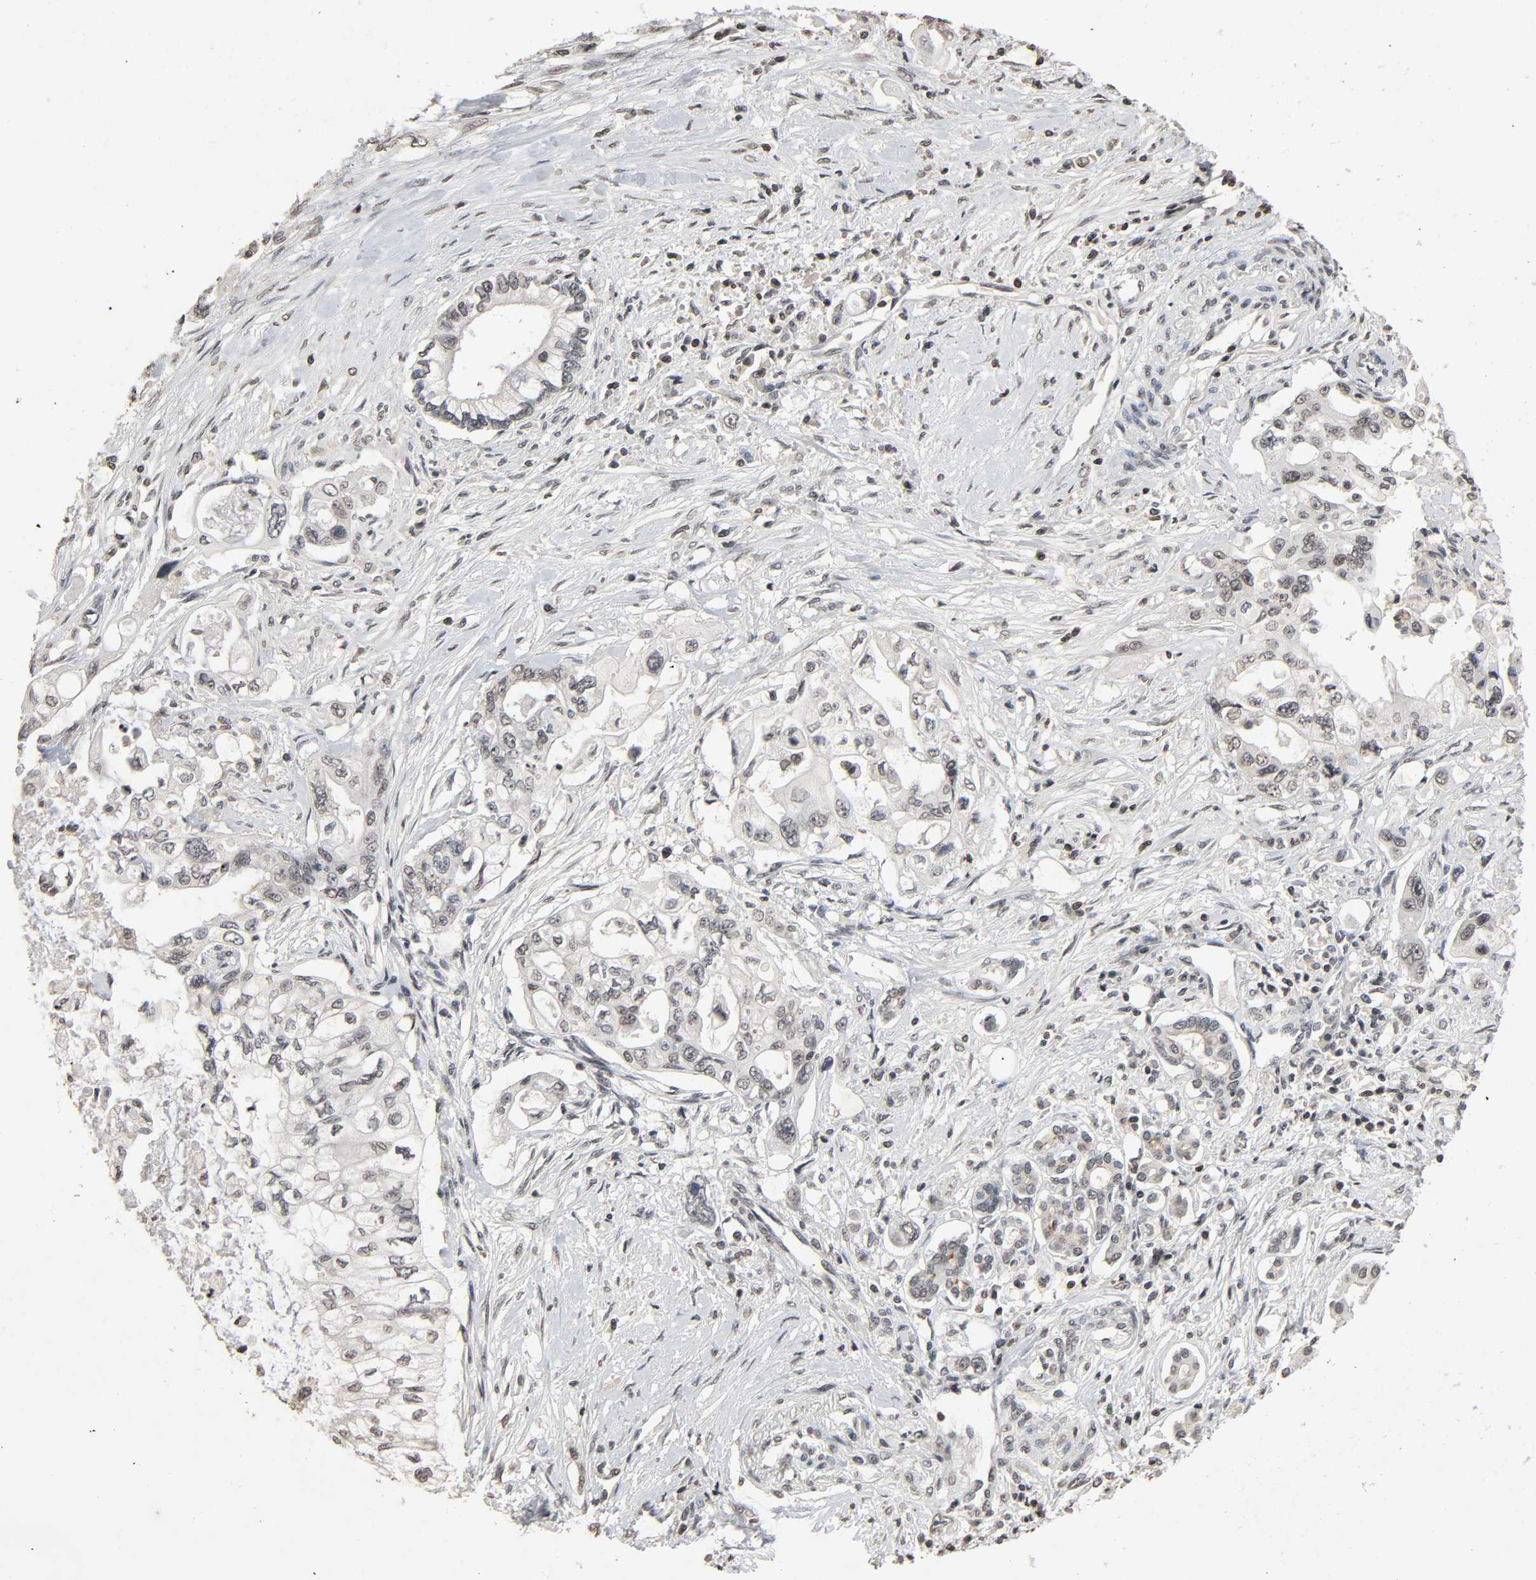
{"staining": {"intensity": "negative", "quantity": "none", "location": "none"}, "tissue": "pancreatic cancer", "cell_type": "Tumor cells", "image_type": "cancer", "snomed": [{"axis": "morphology", "description": "Normal tissue, NOS"}, {"axis": "topography", "description": "Pancreas"}], "caption": "Immunohistochemical staining of human pancreatic cancer shows no significant positivity in tumor cells. (DAB immunohistochemistry visualized using brightfield microscopy, high magnification).", "gene": "STK4", "patient": {"sex": "male", "age": 42}}